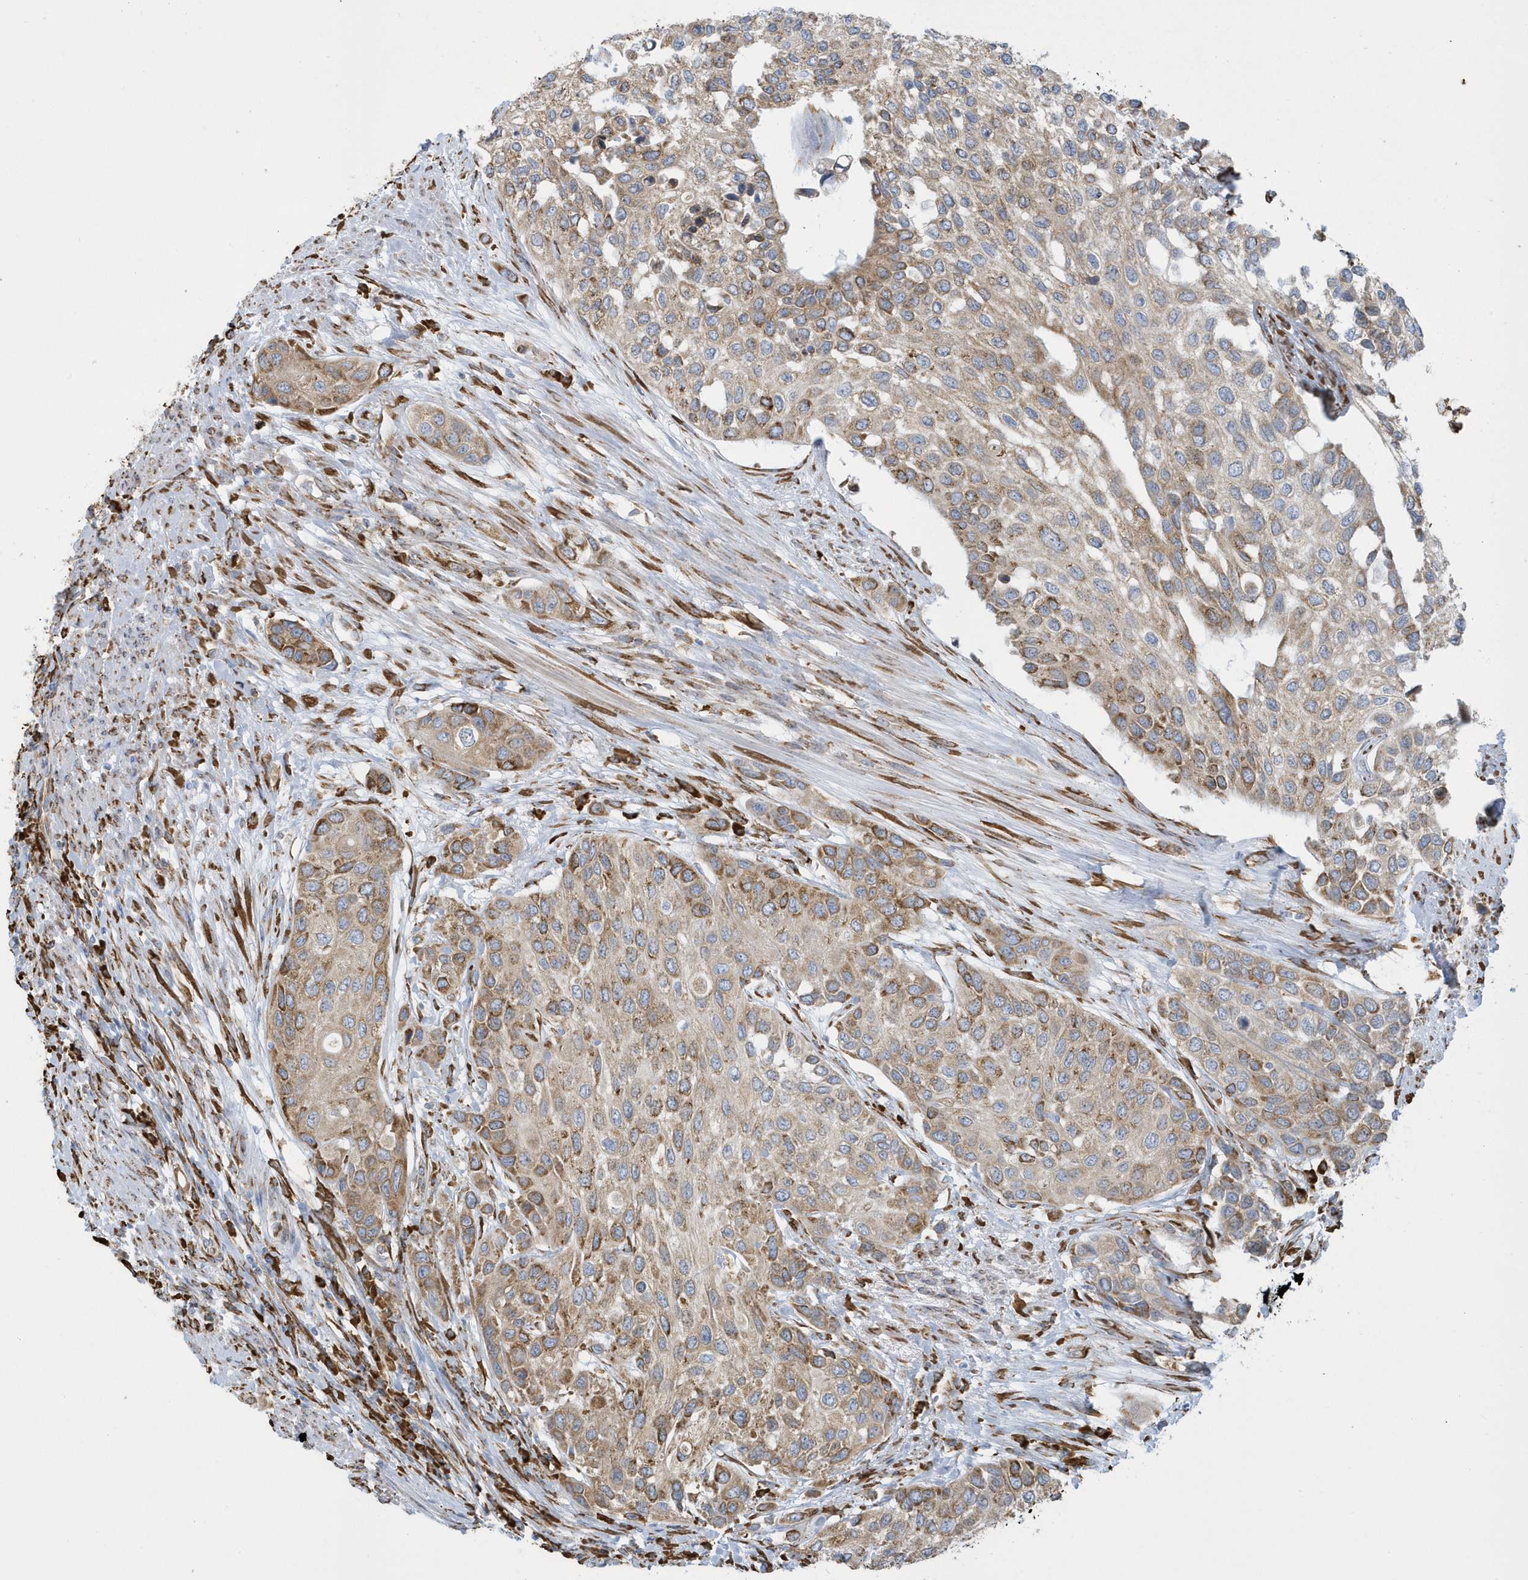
{"staining": {"intensity": "moderate", "quantity": ">75%", "location": "cytoplasmic/membranous"}, "tissue": "urothelial cancer", "cell_type": "Tumor cells", "image_type": "cancer", "snomed": [{"axis": "morphology", "description": "Normal tissue, NOS"}, {"axis": "morphology", "description": "Urothelial carcinoma, High grade"}, {"axis": "topography", "description": "Vascular tissue"}, {"axis": "topography", "description": "Urinary bladder"}], "caption": "Immunohistochemistry photomicrograph of urothelial cancer stained for a protein (brown), which exhibits medium levels of moderate cytoplasmic/membranous positivity in about >75% of tumor cells.", "gene": "DCAF1", "patient": {"sex": "female", "age": 56}}